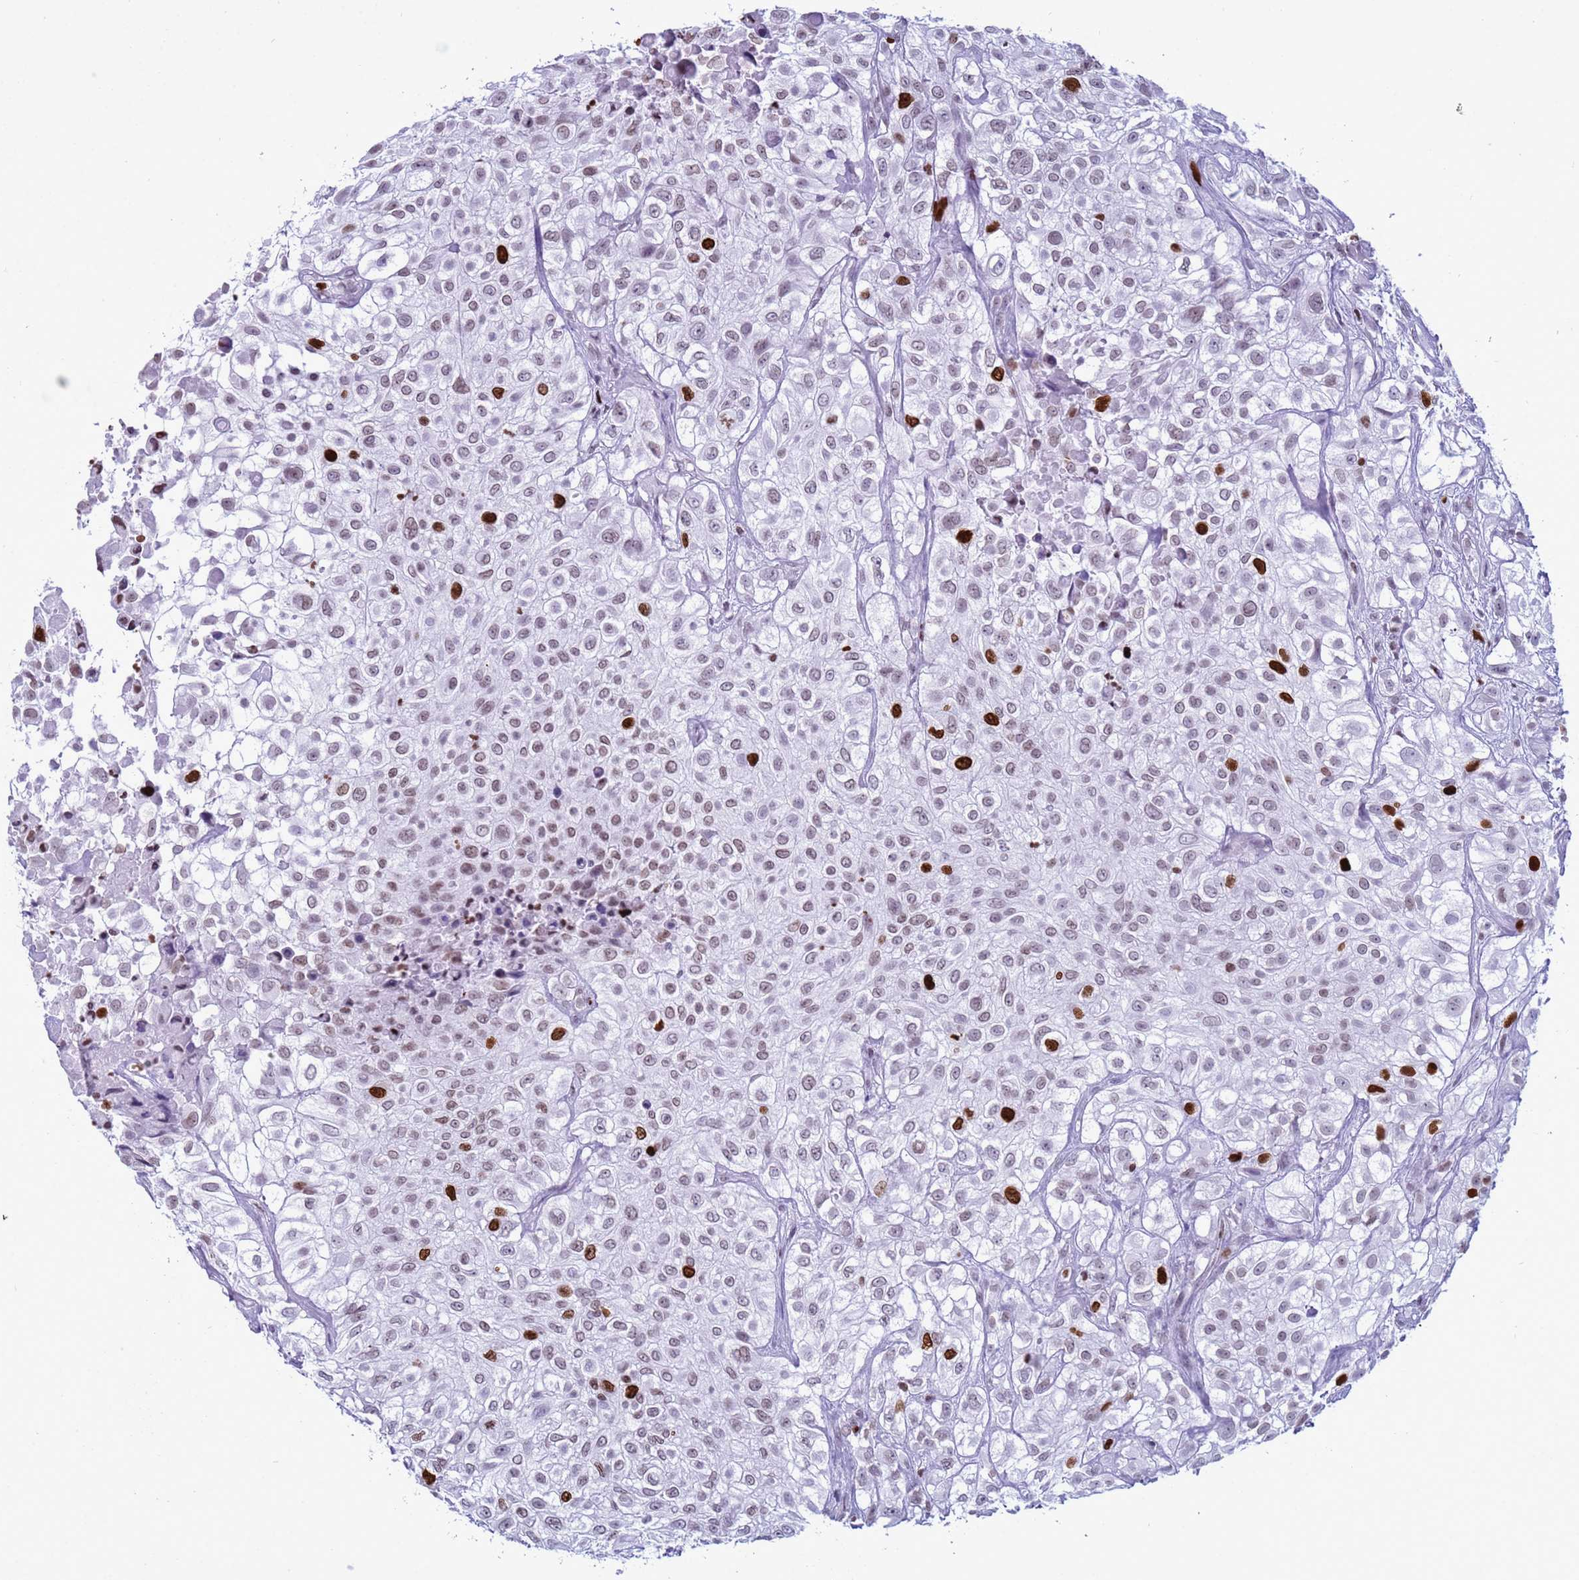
{"staining": {"intensity": "strong", "quantity": "<25%", "location": "nuclear"}, "tissue": "urothelial cancer", "cell_type": "Tumor cells", "image_type": "cancer", "snomed": [{"axis": "morphology", "description": "Urothelial carcinoma, High grade"}, {"axis": "topography", "description": "Urinary bladder"}], "caption": "The image shows immunohistochemical staining of urothelial cancer. There is strong nuclear staining is seen in approximately <25% of tumor cells.", "gene": "H4C8", "patient": {"sex": "male", "age": 56}}